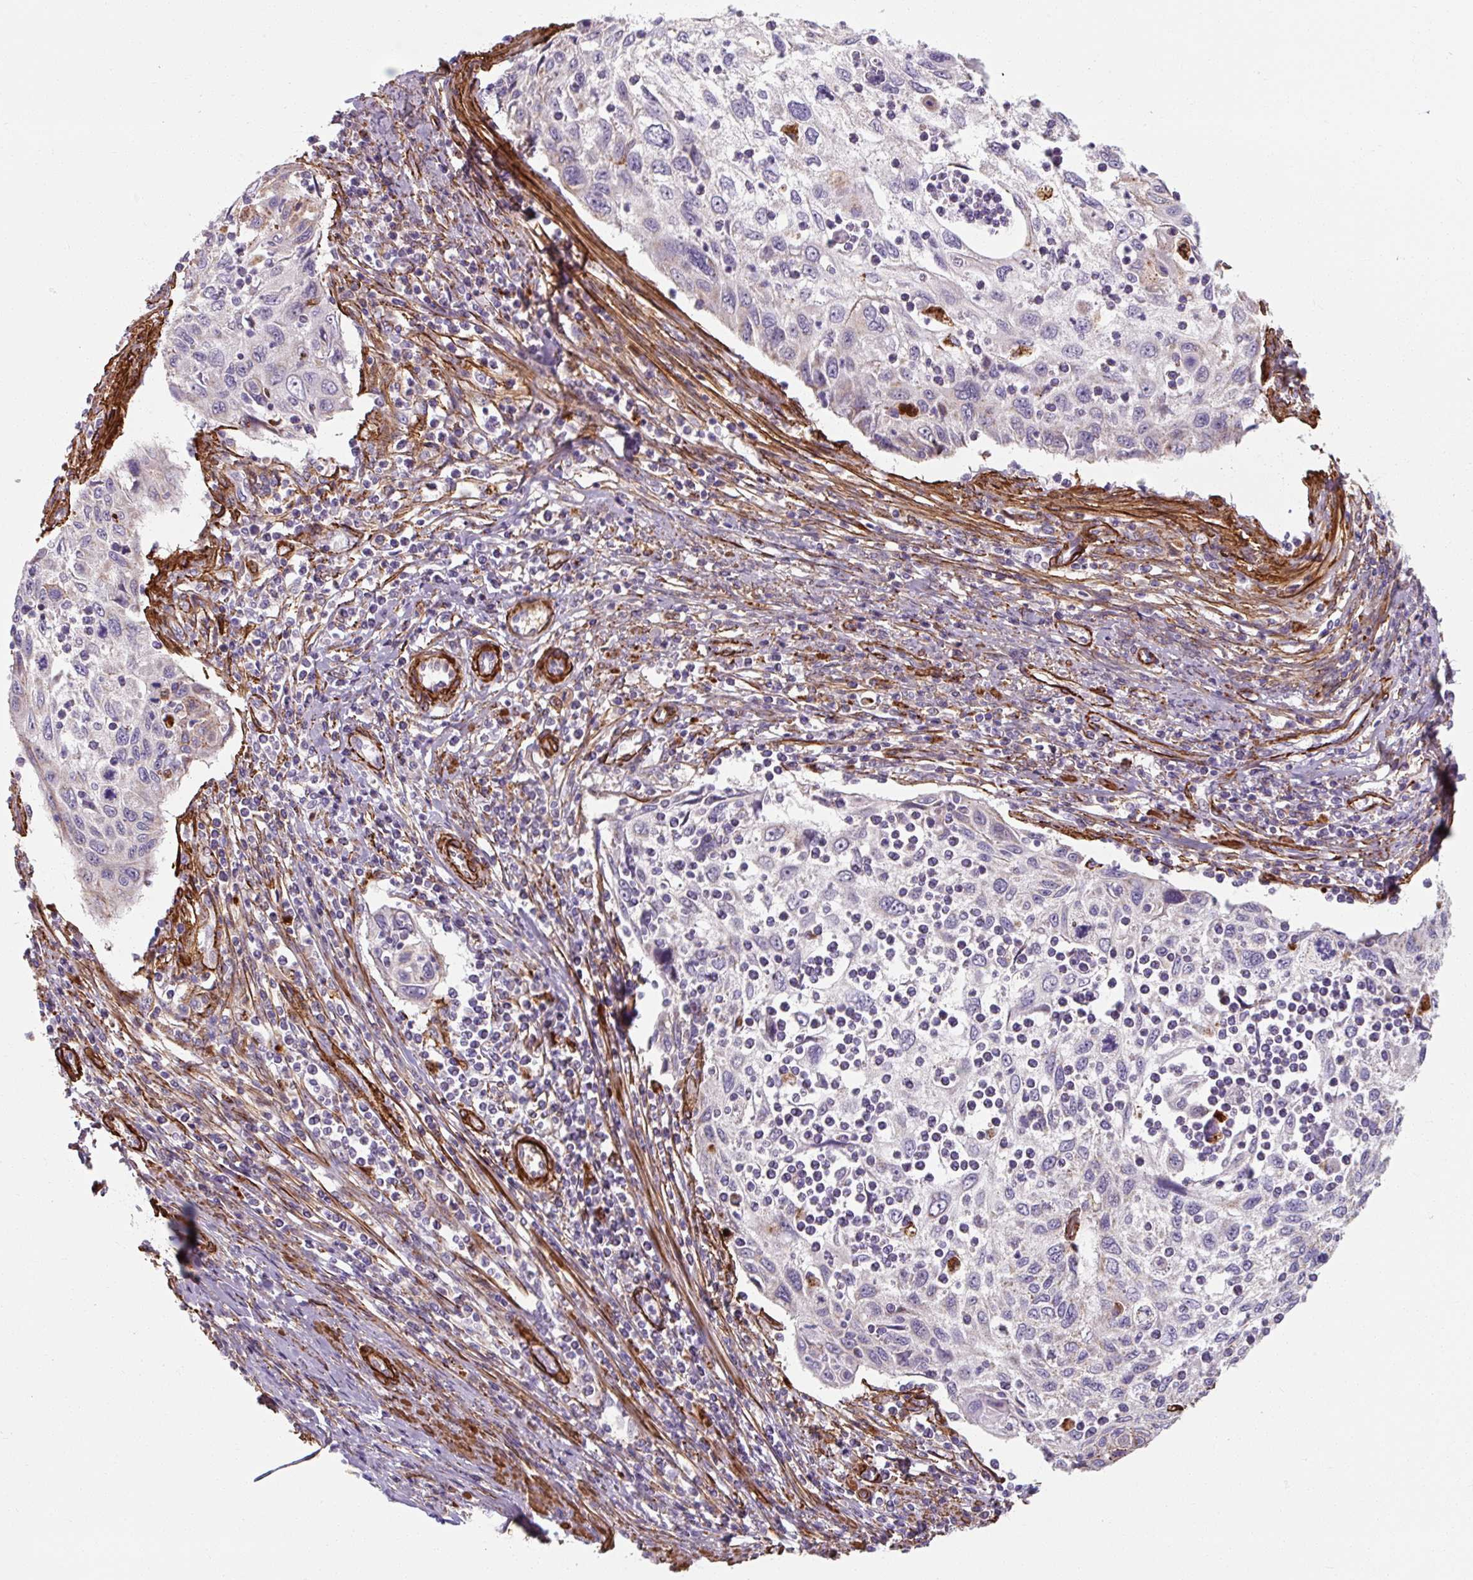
{"staining": {"intensity": "negative", "quantity": "none", "location": "none"}, "tissue": "cervical cancer", "cell_type": "Tumor cells", "image_type": "cancer", "snomed": [{"axis": "morphology", "description": "Squamous cell carcinoma, NOS"}, {"axis": "topography", "description": "Cervix"}], "caption": "Immunohistochemistry micrograph of neoplastic tissue: cervical cancer (squamous cell carcinoma) stained with DAB (3,3'-diaminobenzidine) displays no significant protein expression in tumor cells. The staining is performed using DAB (3,3'-diaminobenzidine) brown chromogen with nuclei counter-stained in using hematoxylin.", "gene": "MRPS5", "patient": {"sex": "female", "age": 70}}